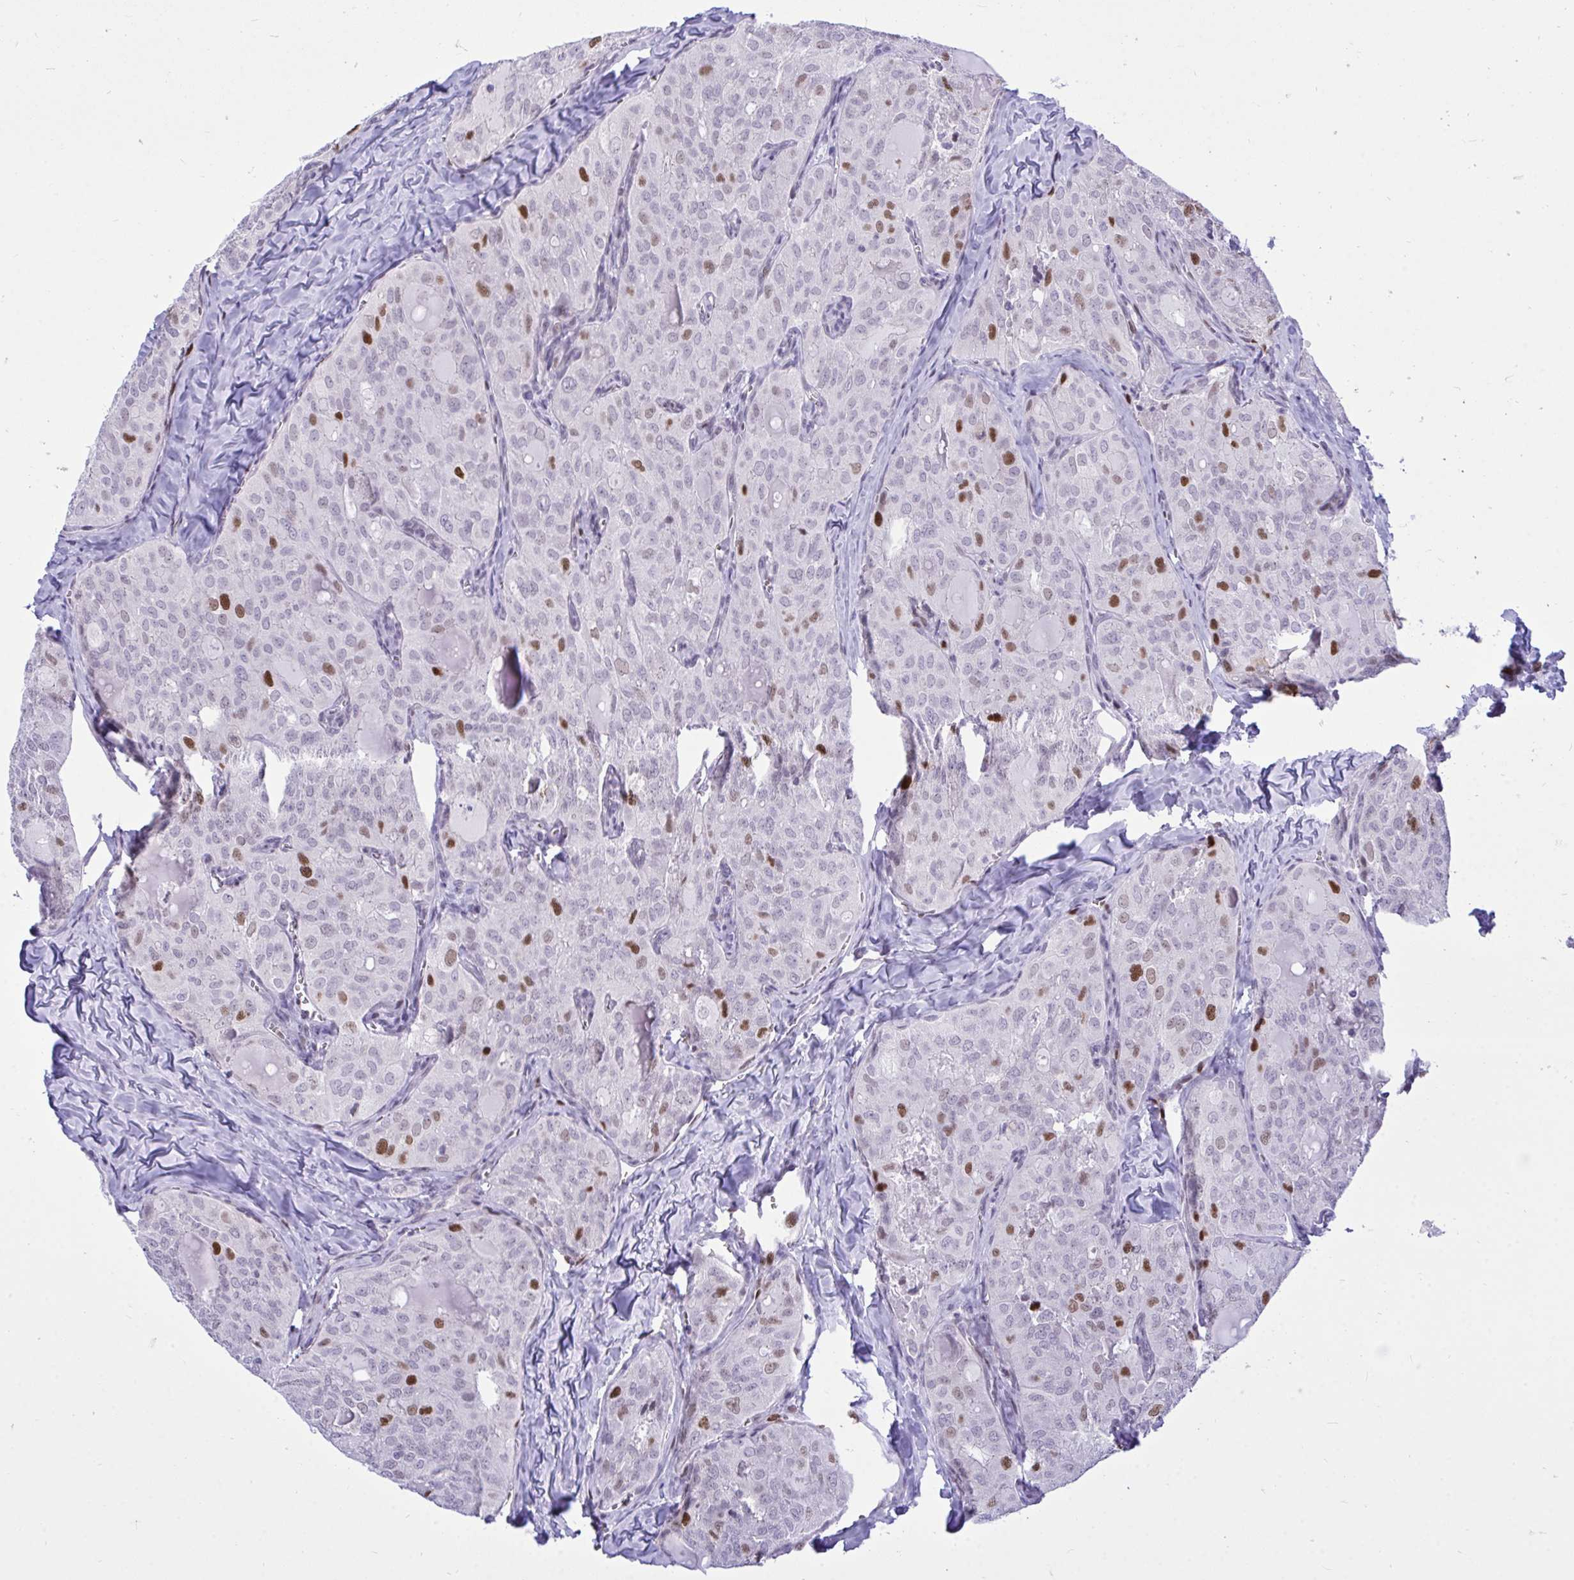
{"staining": {"intensity": "strong", "quantity": "<25%", "location": "nuclear"}, "tissue": "thyroid cancer", "cell_type": "Tumor cells", "image_type": "cancer", "snomed": [{"axis": "morphology", "description": "Follicular adenoma carcinoma, NOS"}, {"axis": "topography", "description": "Thyroid gland"}], "caption": "Immunohistochemical staining of human follicular adenoma carcinoma (thyroid) reveals medium levels of strong nuclear staining in about <25% of tumor cells. The protein of interest is stained brown, and the nuclei are stained in blue (DAB (3,3'-diaminobenzidine) IHC with brightfield microscopy, high magnification).", "gene": "C1QL2", "patient": {"sex": "male", "age": 75}}